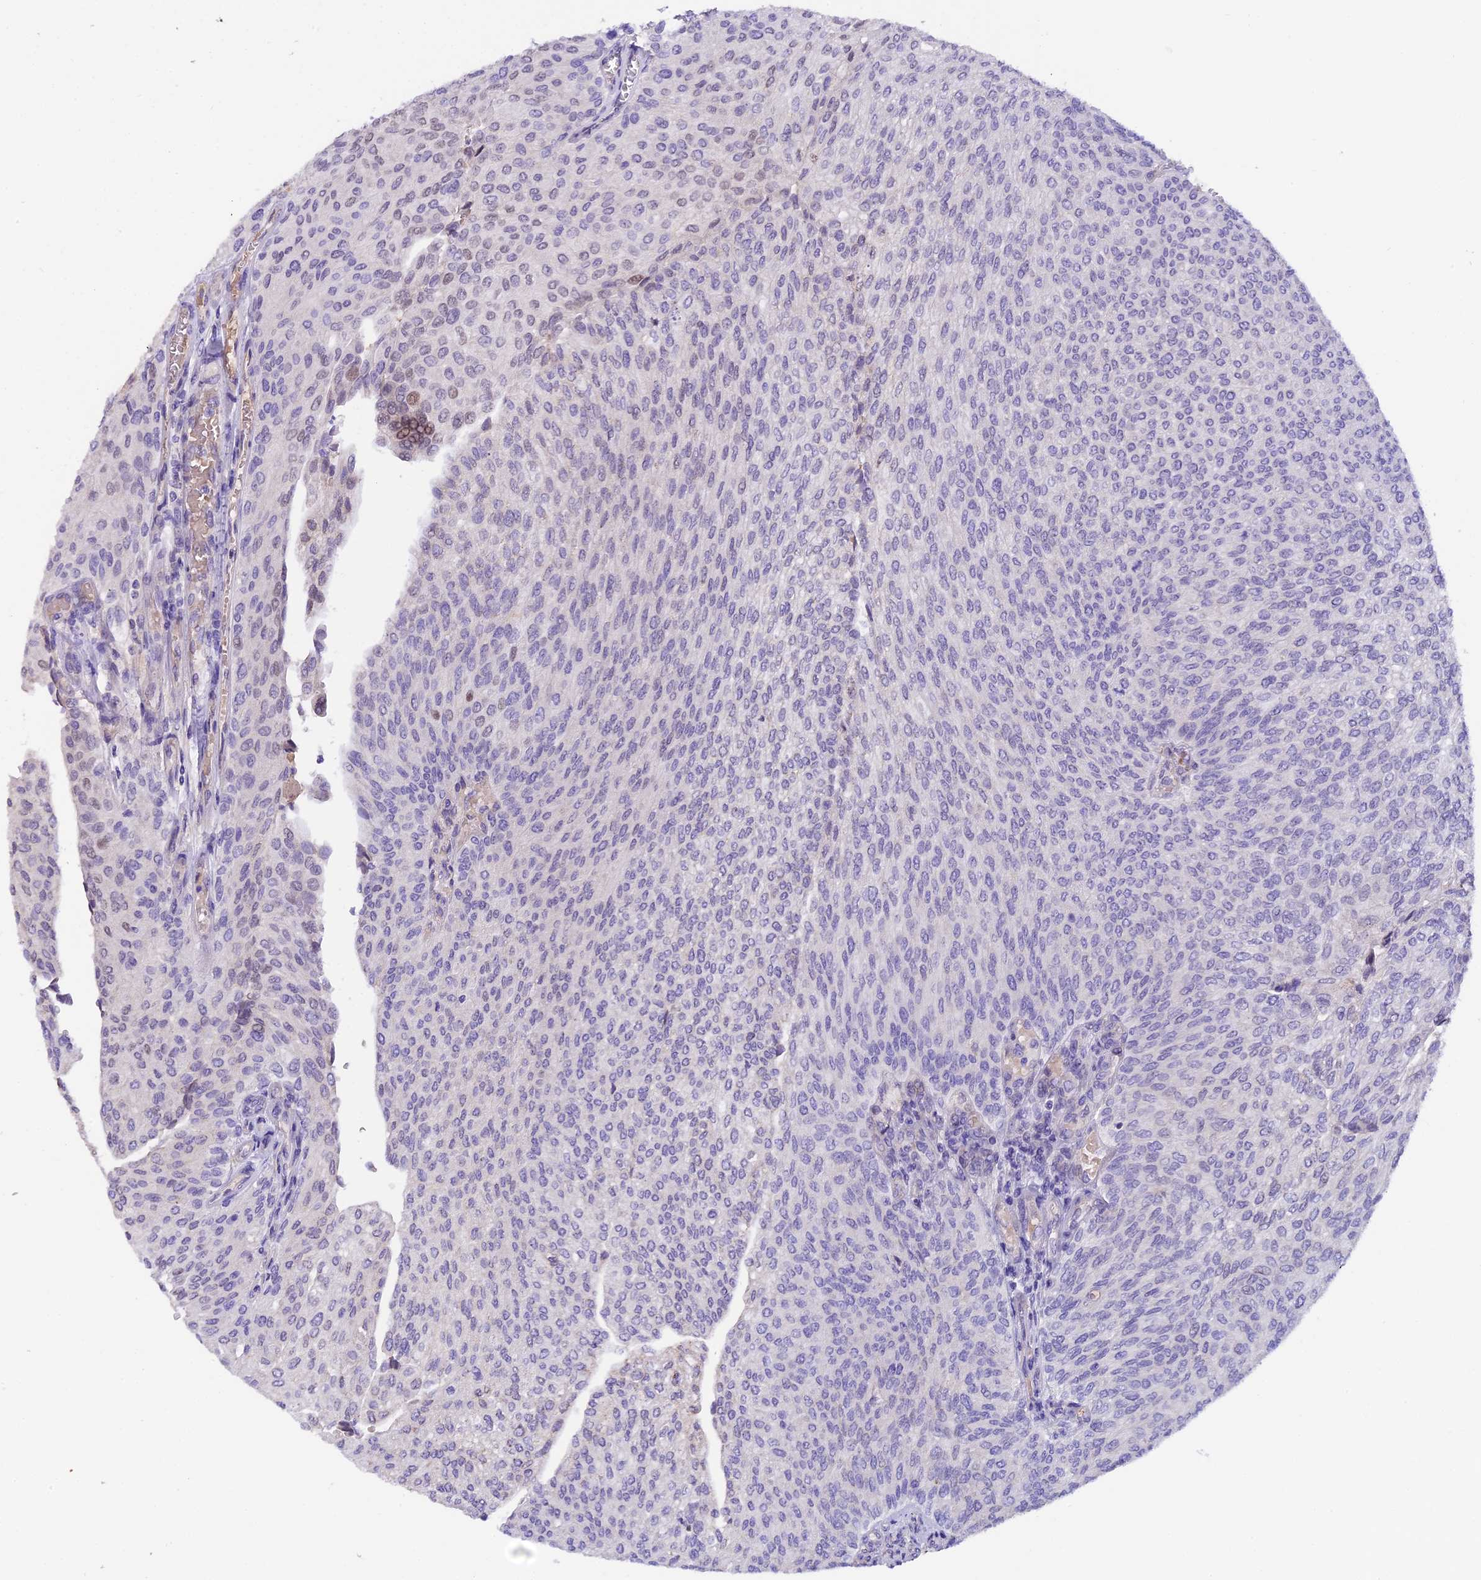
{"staining": {"intensity": "negative", "quantity": "none", "location": "none"}, "tissue": "urothelial cancer", "cell_type": "Tumor cells", "image_type": "cancer", "snomed": [{"axis": "morphology", "description": "Urothelial carcinoma, High grade"}, {"axis": "topography", "description": "Urinary bladder"}], "caption": "Tumor cells show no significant protein expression in high-grade urothelial carcinoma.", "gene": "CCDC32", "patient": {"sex": "female", "age": 79}}